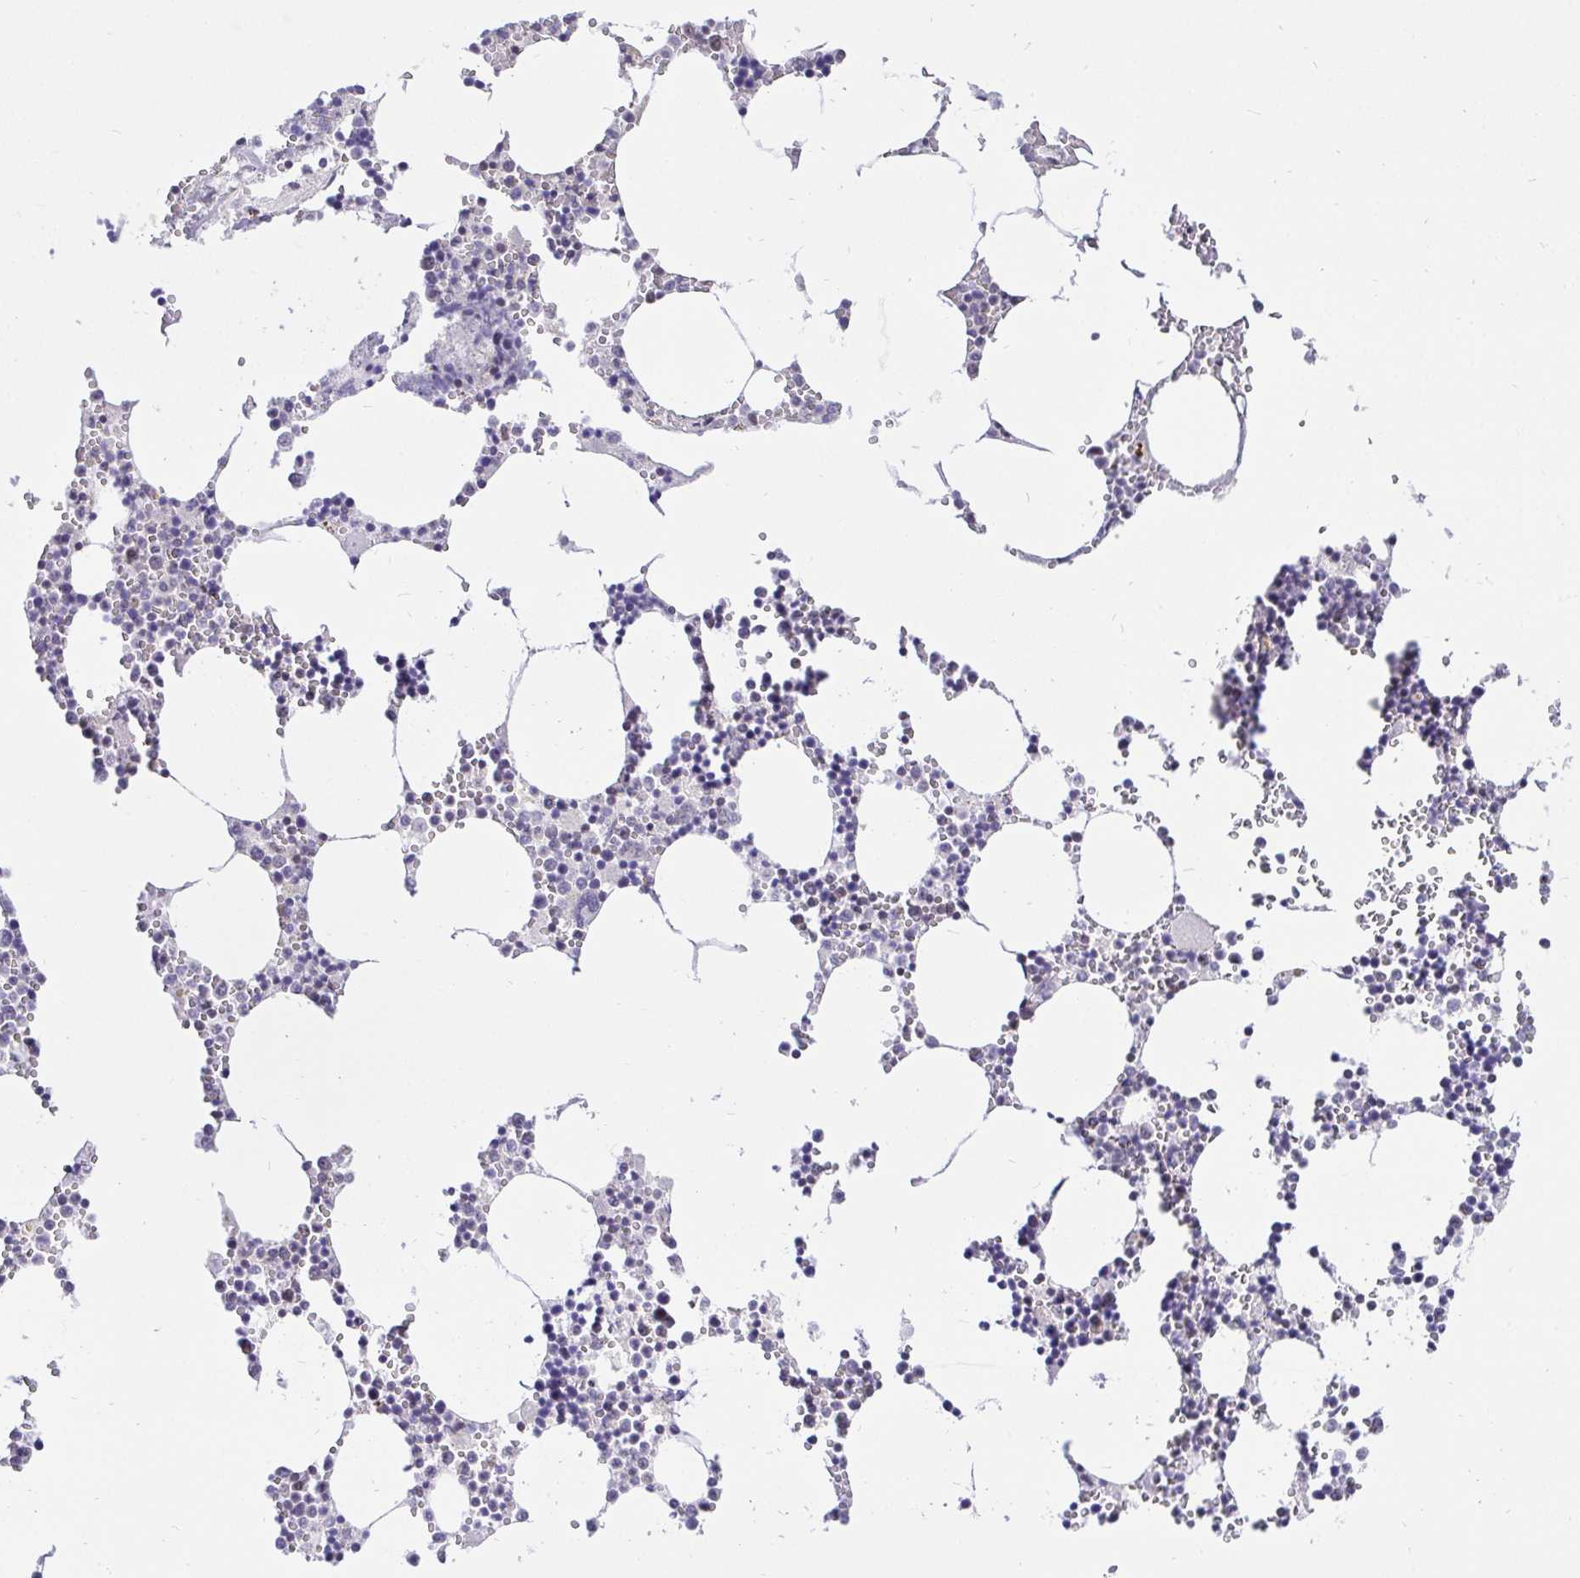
{"staining": {"intensity": "negative", "quantity": "none", "location": "none"}, "tissue": "bone marrow", "cell_type": "Hematopoietic cells", "image_type": "normal", "snomed": [{"axis": "morphology", "description": "Normal tissue, NOS"}, {"axis": "topography", "description": "Bone marrow"}], "caption": "IHC histopathology image of normal bone marrow: bone marrow stained with DAB reveals no significant protein staining in hematopoietic cells. The staining was performed using DAB (3,3'-diaminobenzidine) to visualize the protein expression in brown, while the nuclei were stained in blue with hematoxylin (Magnification: 20x).", "gene": "ZNF860", "patient": {"sex": "male", "age": 54}}